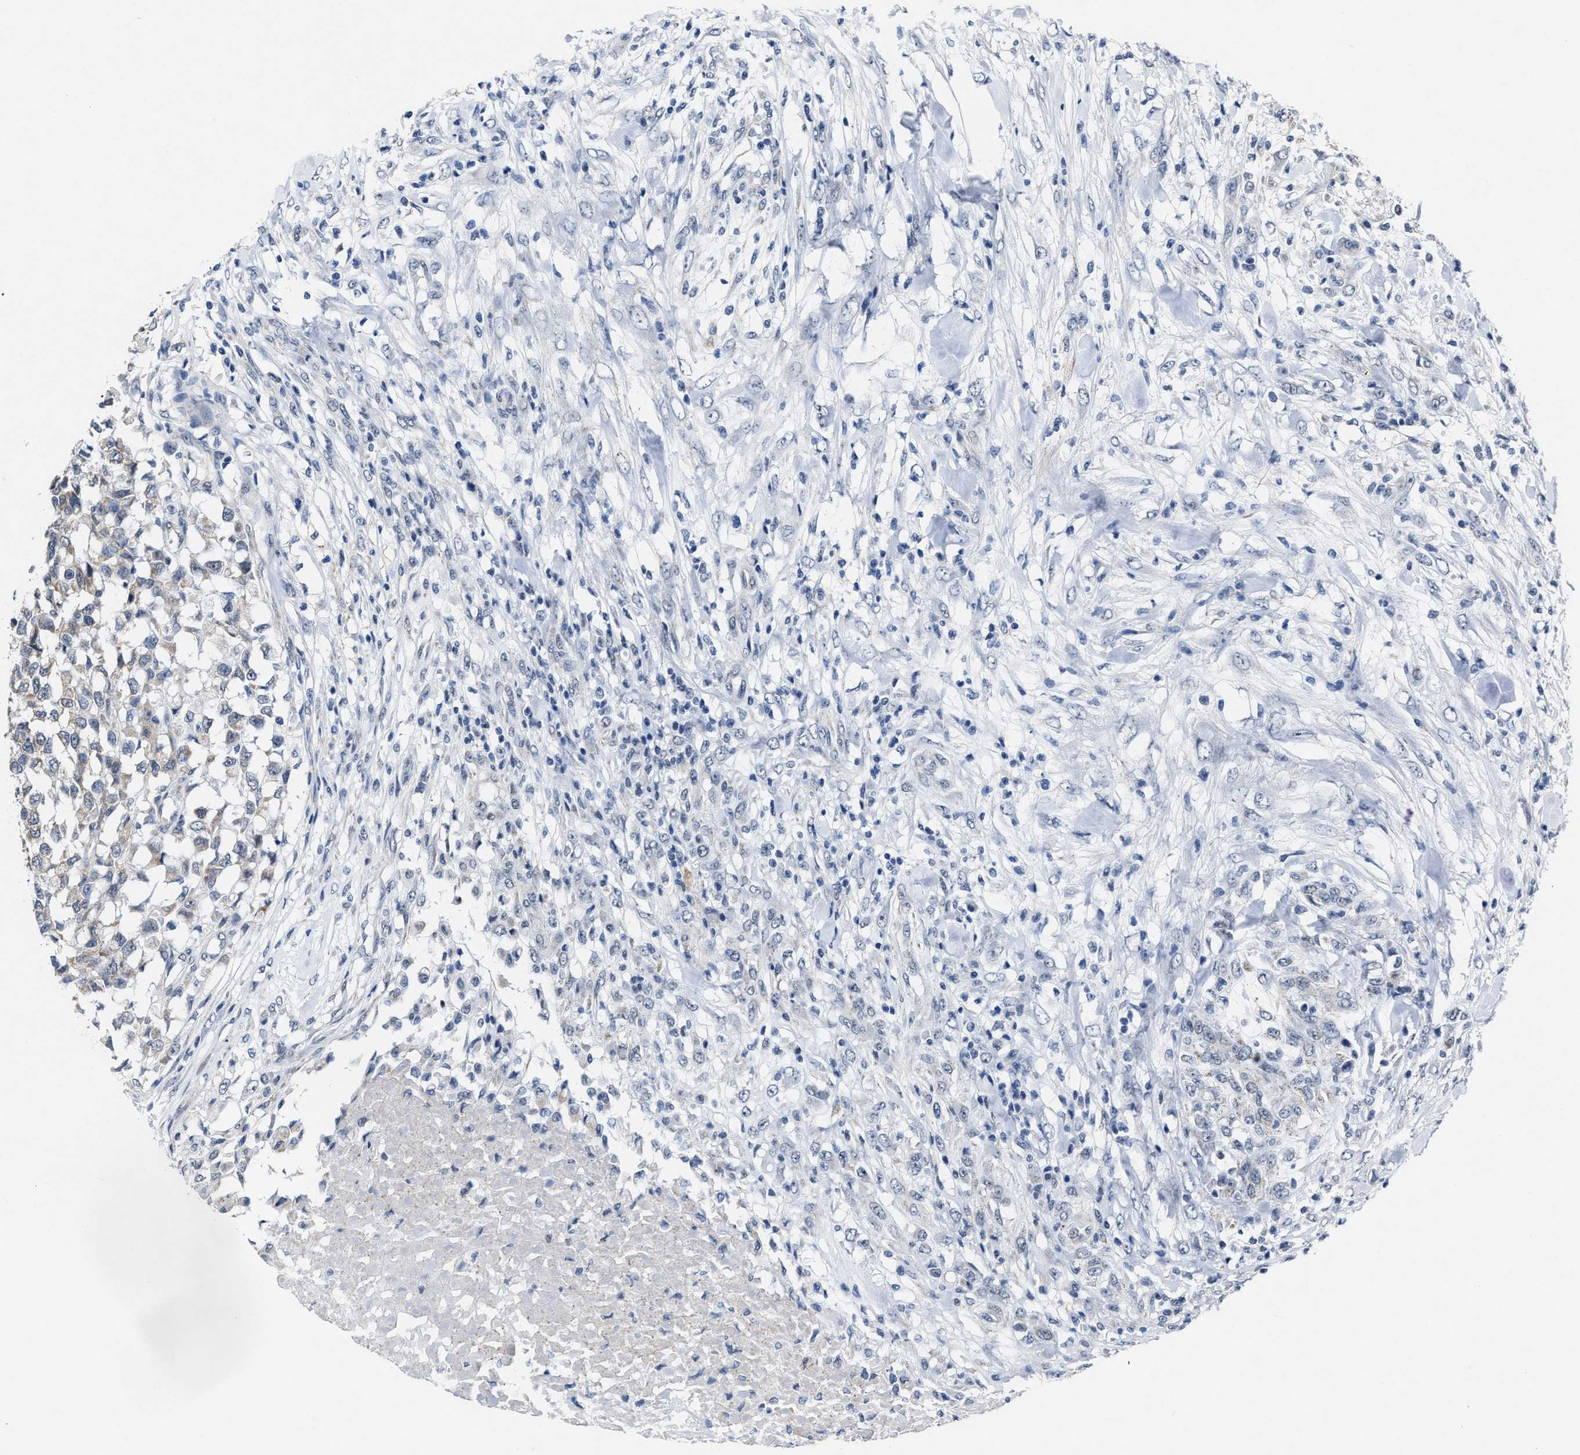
{"staining": {"intensity": "weak", "quantity": "25%-75%", "location": "cytoplasmic/membranous"}, "tissue": "testis cancer", "cell_type": "Tumor cells", "image_type": "cancer", "snomed": [{"axis": "morphology", "description": "Seminoma, NOS"}, {"axis": "topography", "description": "Testis"}], "caption": "The image reveals staining of testis cancer, revealing weak cytoplasmic/membranous protein staining (brown color) within tumor cells.", "gene": "ID3", "patient": {"sex": "male", "age": 59}}